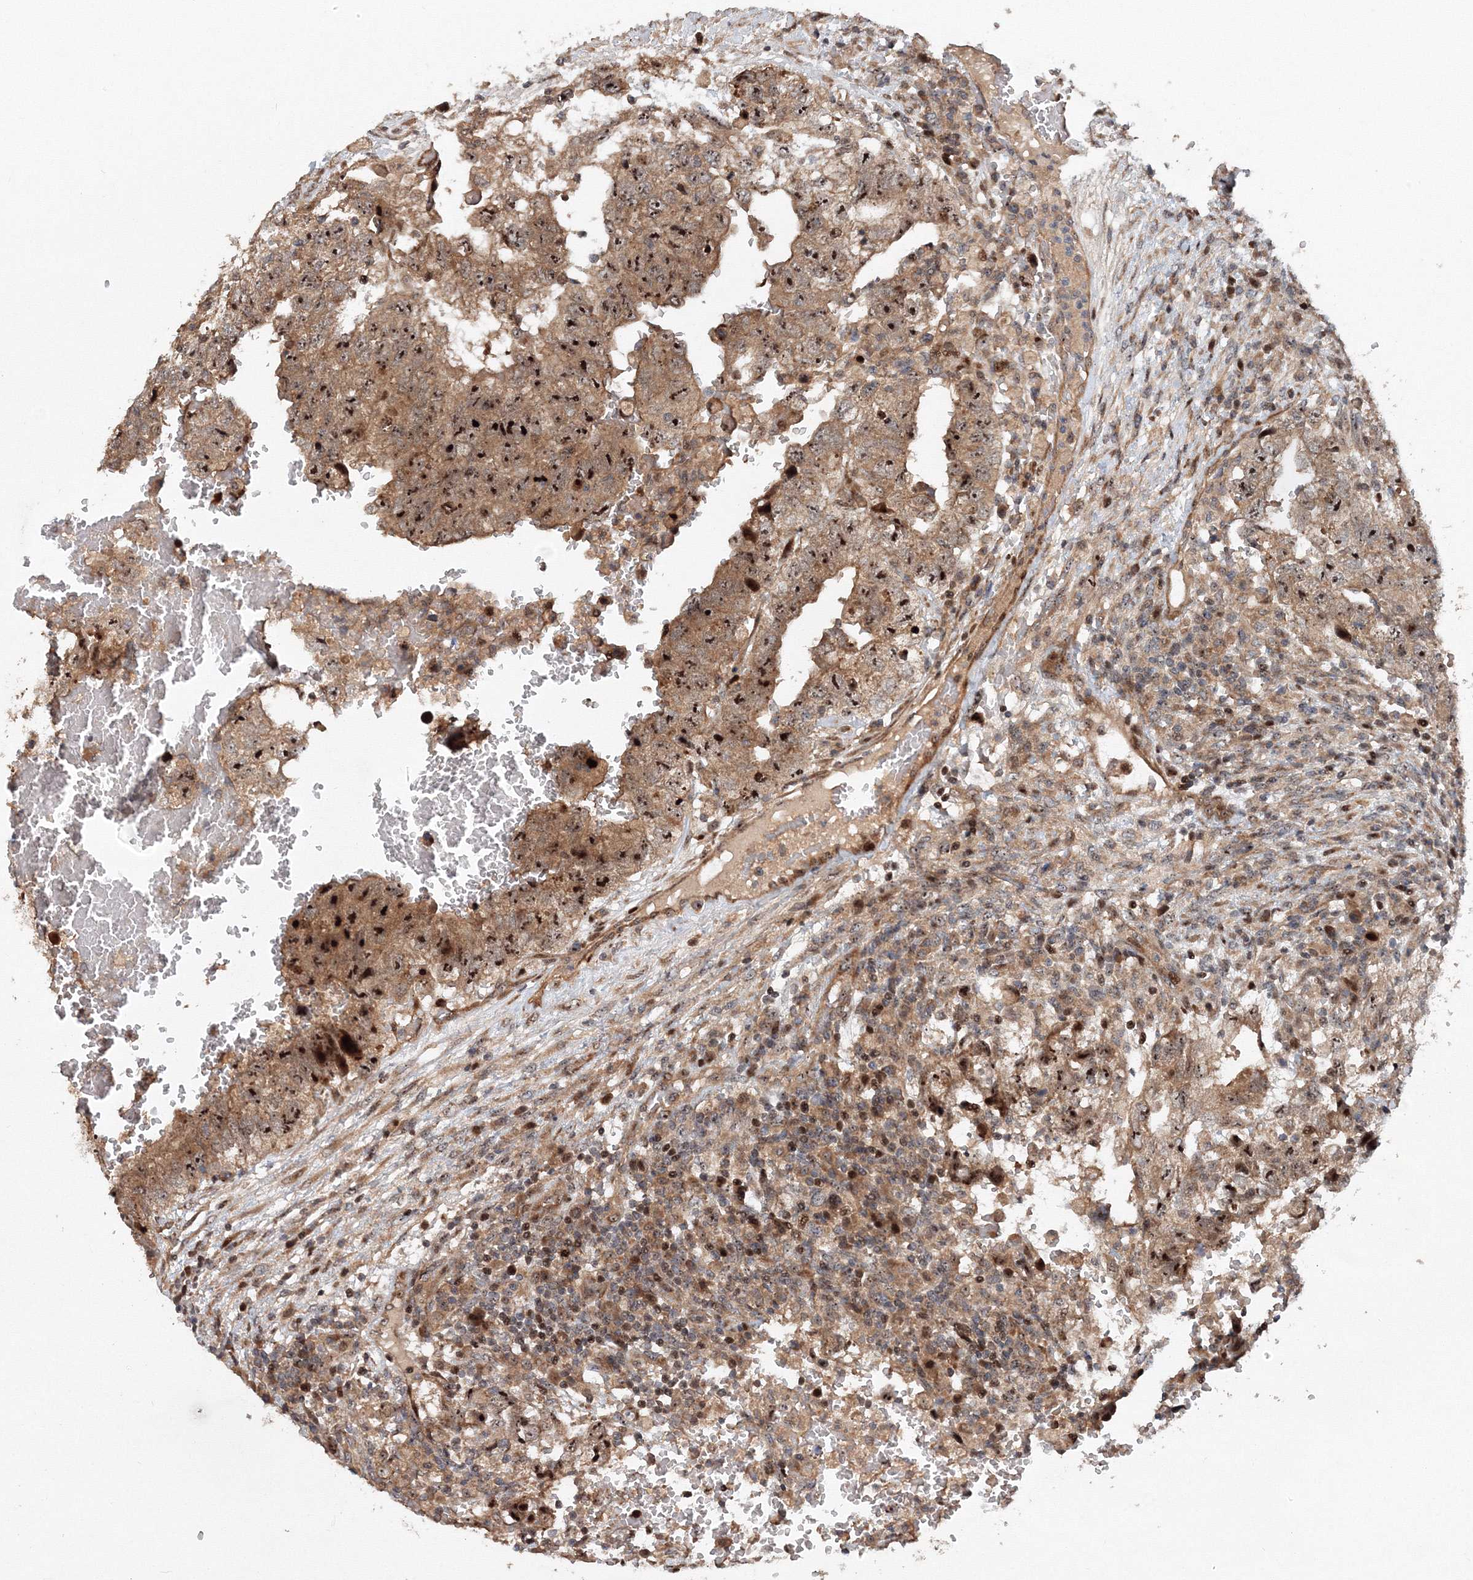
{"staining": {"intensity": "strong", "quantity": ">75%", "location": "cytoplasmic/membranous,nuclear"}, "tissue": "testis cancer", "cell_type": "Tumor cells", "image_type": "cancer", "snomed": [{"axis": "morphology", "description": "Carcinoma, Embryonal, NOS"}, {"axis": "topography", "description": "Testis"}], "caption": "Immunohistochemistry of testis cancer (embryonal carcinoma) exhibits high levels of strong cytoplasmic/membranous and nuclear expression in about >75% of tumor cells.", "gene": "ANKAR", "patient": {"sex": "male", "age": 36}}